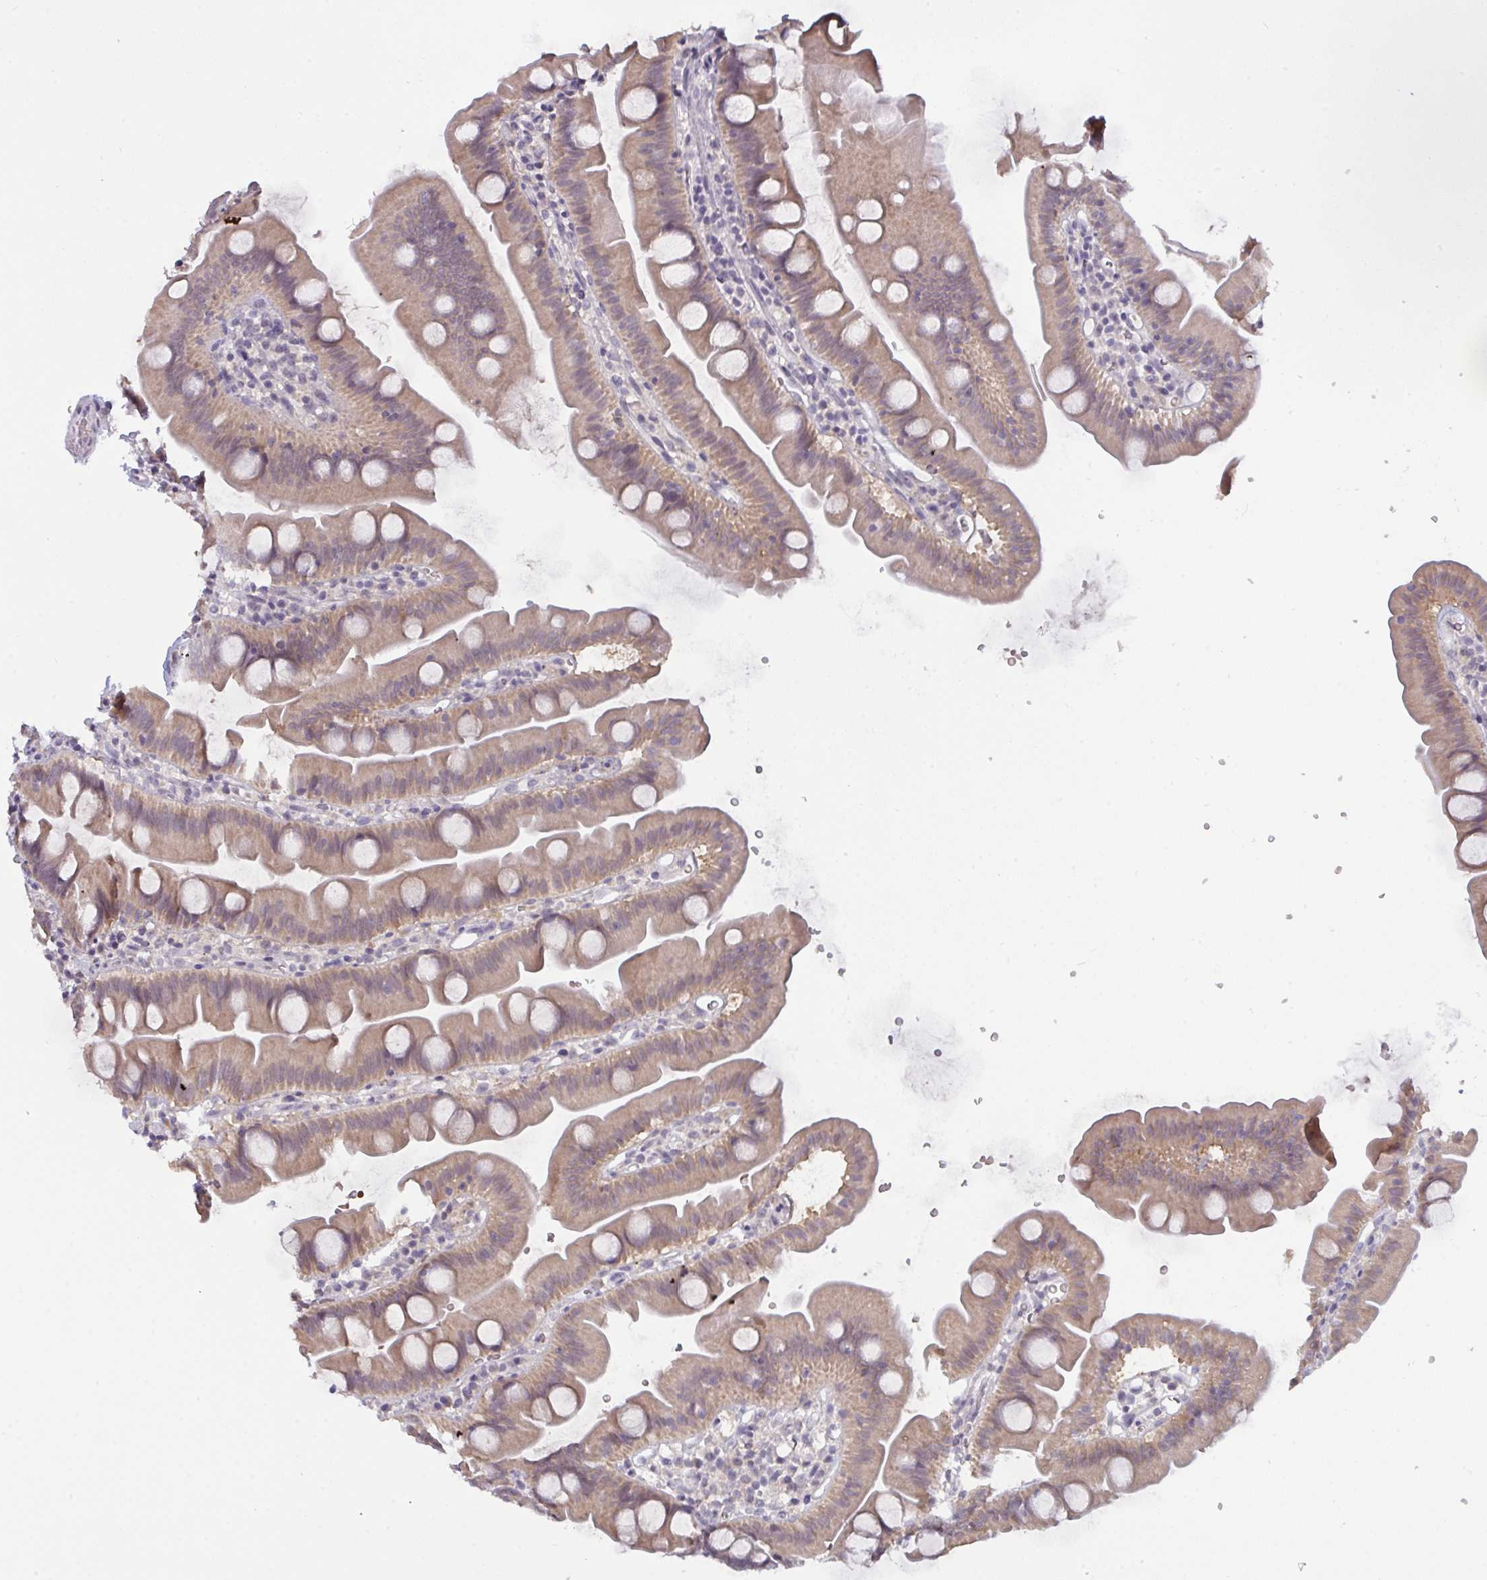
{"staining": {"intensity": "weak", "quantity": ">75%", "location": "cytoplasmic/membranous"}, "tissue": "small intestine", "cell_type": "Glandular cells", "image_type": "normal", "snomed": [{"axis": "morphology", "description": "Normal tissue, NOS"}, {"axis": "topography", "description": "Small intestine"}], "caption": "Weak cytoplasmic/membranous staining for a protein is identified in about >75% of glandular cells of normal small intestine using immunohistochemistry (IHC).", "gene": "ZNF784", "patient": {"sex": "female", "age": 68}}